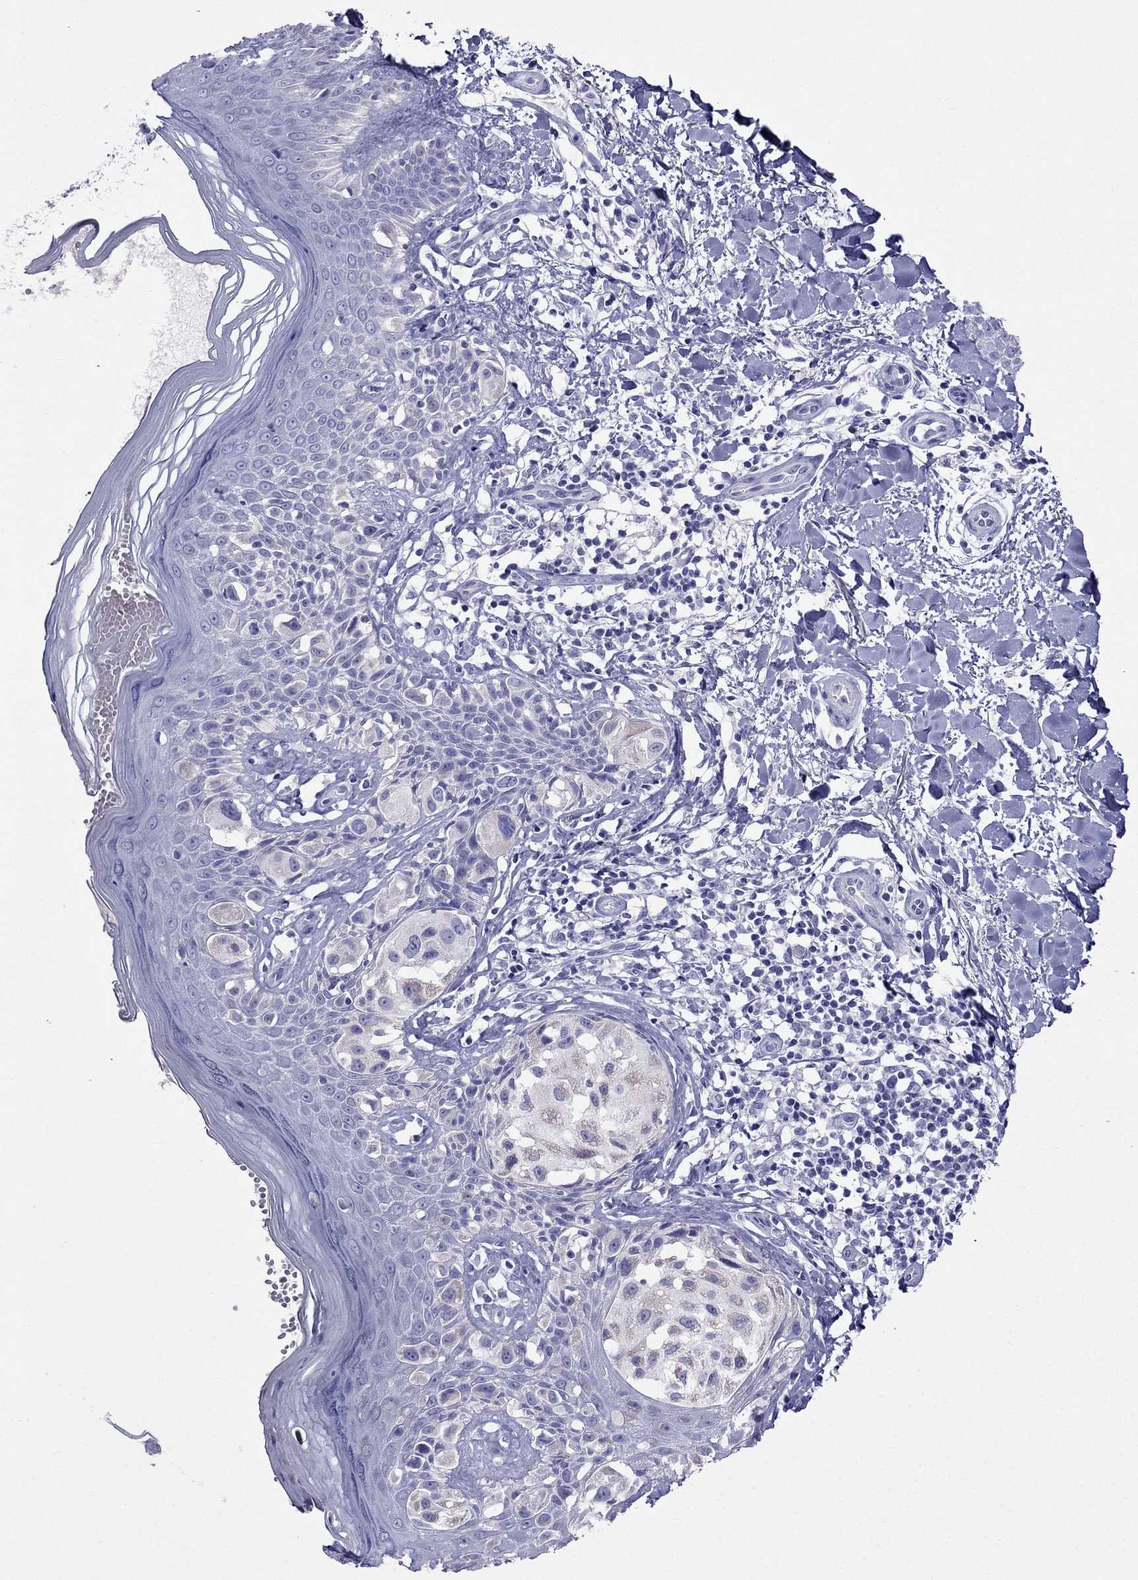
{"staining": {"intensity": "negative", "quantity": "none", "location": "none"}, "tissue": "melanoma", "cell_type": "Tumor cells", "image_type": "cancer", "snomed": [{"axis": "morphology", "description": "Malignant melanoma, NOS"}, {"axis": "topography", "description": "Skin"}], "caption": "Photomicrograph shows no protein expression in tumor cells of malignant melanoma tissue.", "gene": "TDRD1", "patient": {"sex": "female", "age": 73}}